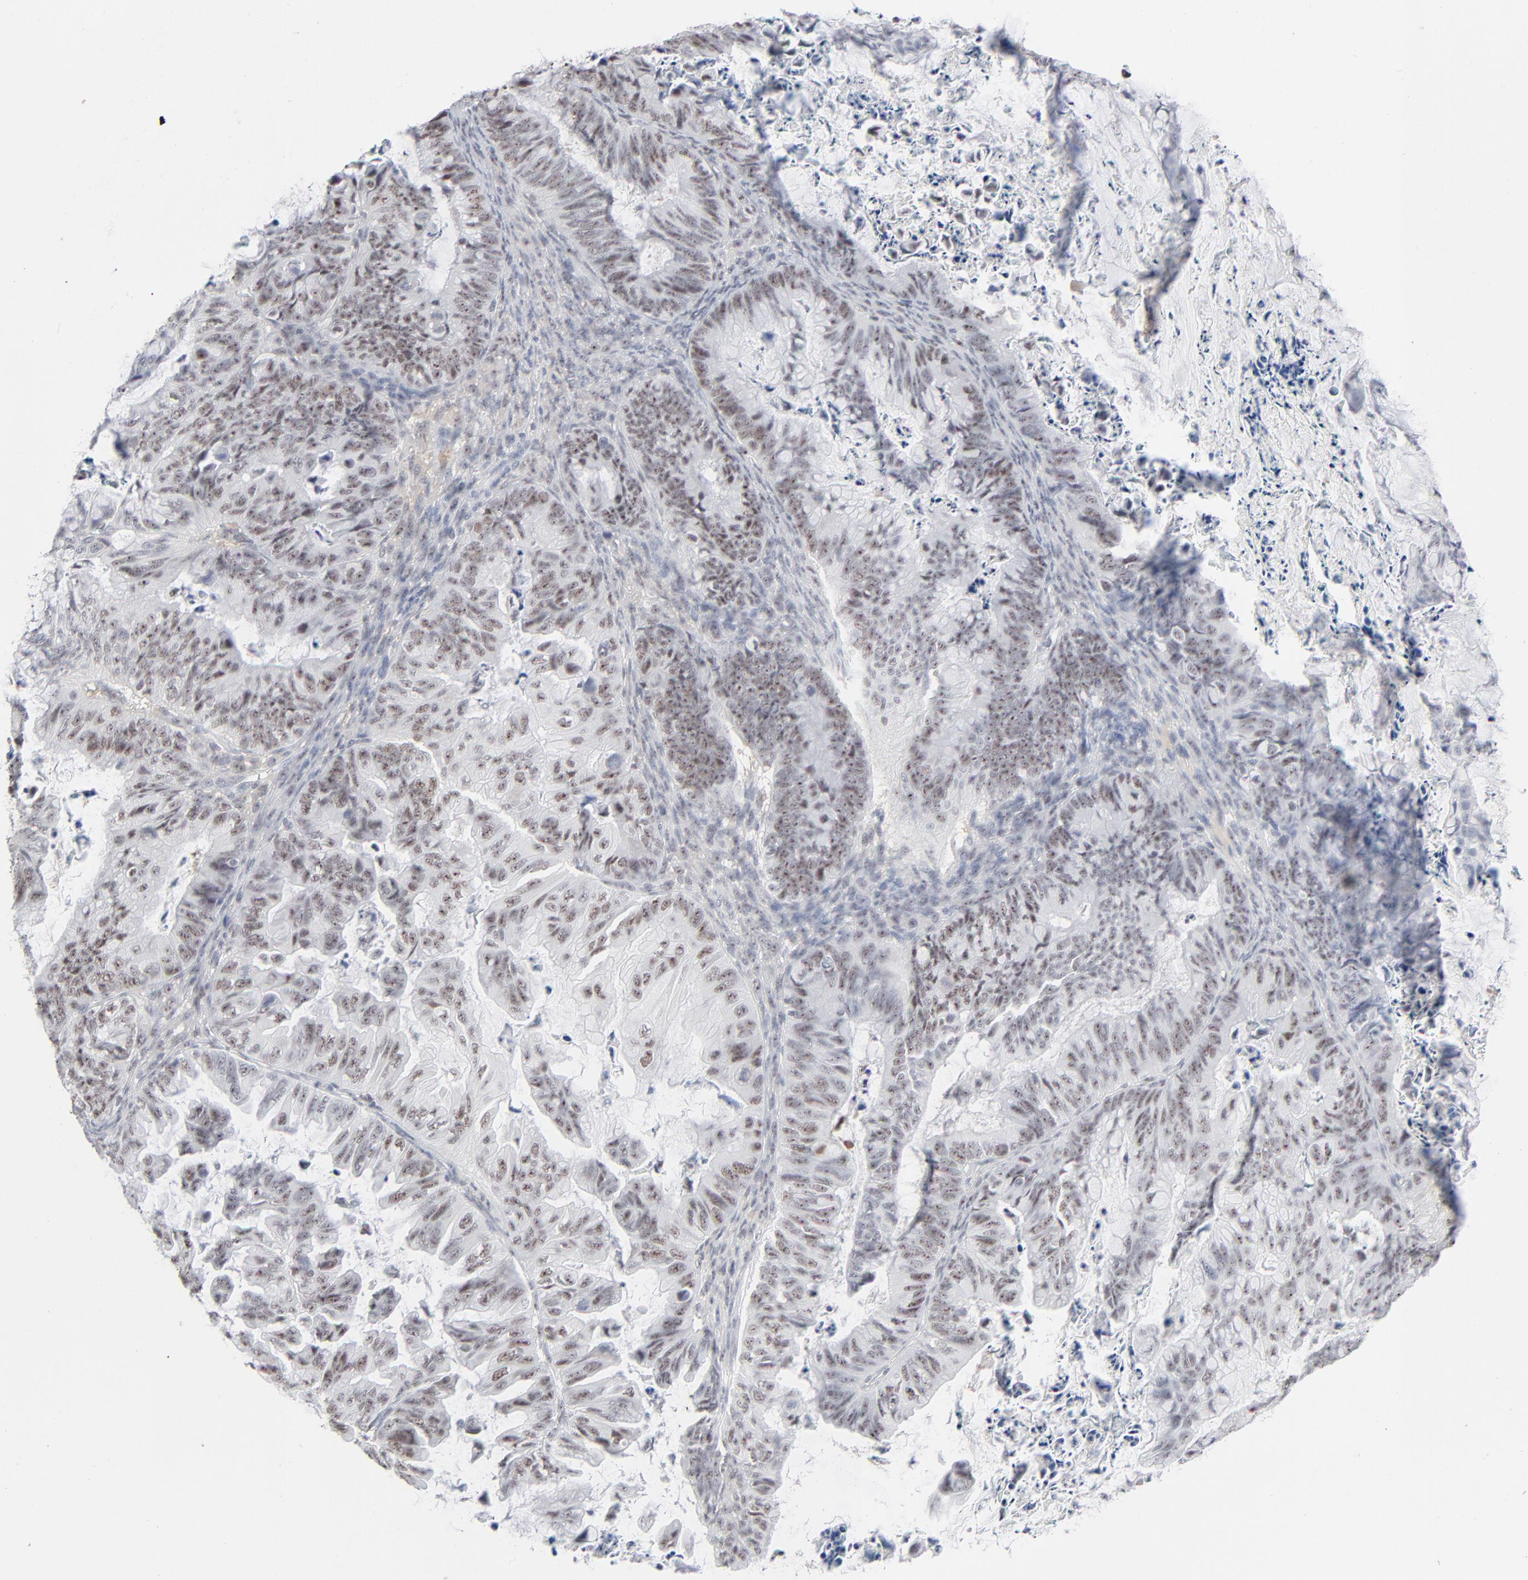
{"staining": {"intensity": "weak", "quantity": ">75%", "location": "nuclear"}, "tissue": "ovarian cancer", "cell_type": "Tumor cells", "image_type": "cancer", "snomed": [{"axis": "morphology", "description": "Cystadenocarcinoma, mucinous, NOS"}, {"axis": "topography", "description": "Ovary"}], "caption": "Immunohistochemical staining of ovarian cancer displays weak nuclear protein expression in approximately >75% of tumor cells.", "gene": "MPHOSPH6", "patient": {"sex": "female", "age": 36}}